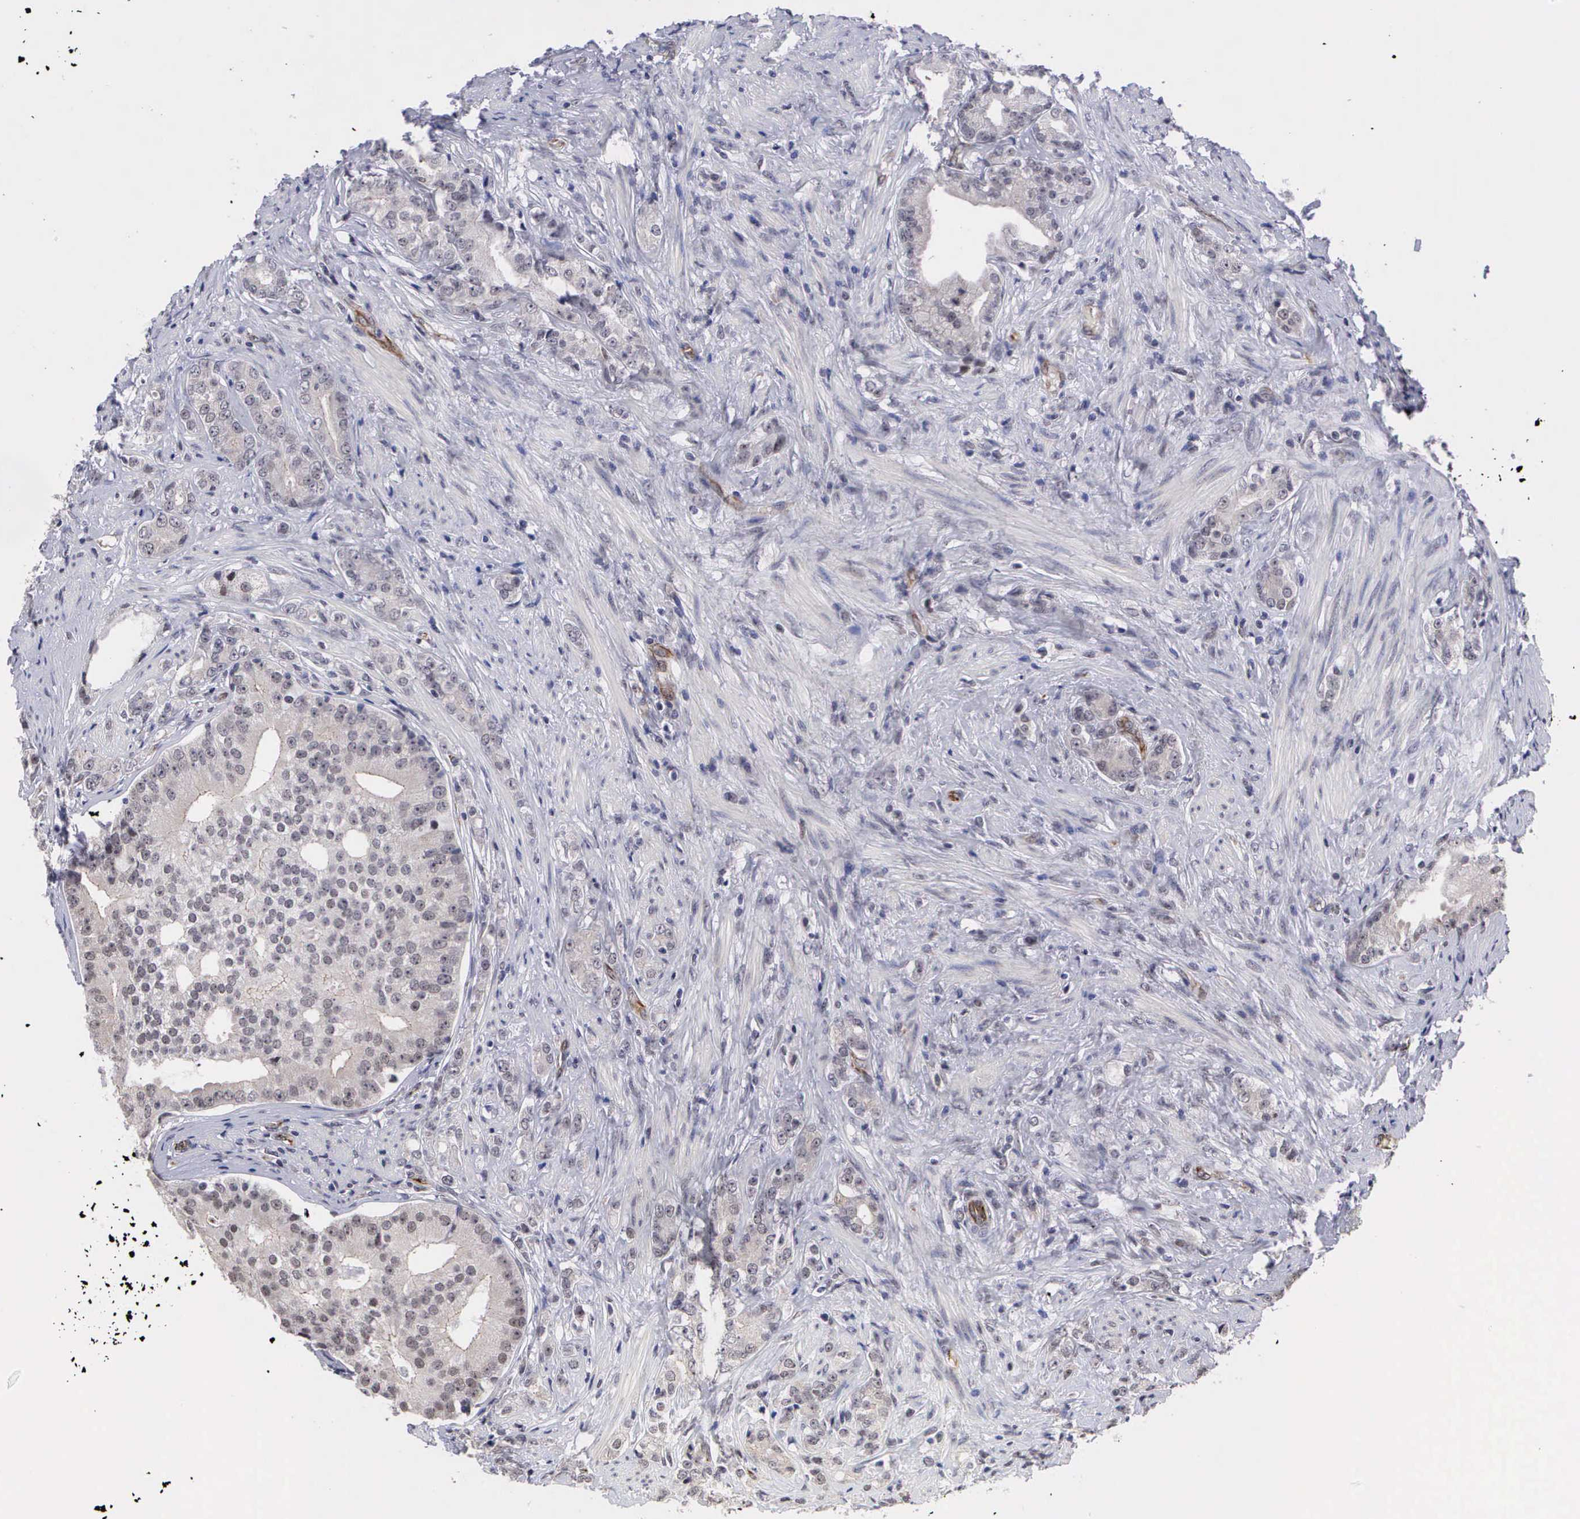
{"staining": {"intensity": "negative", "quantity": "none", "location": "none"}, "tissue": "prostate cancer", "cell_type": "Tumor cells", "image_type": "cancer", "snomed": [{"axis": "morphology", "description": "Adenocarcinoma, Medium grade"}, {"axis": "topography", "description": "Prostate"}], "caption": "Adenocarcinoma (medium-grade) (prostate) was stained to show a protein in brown. There is no significant positivity in tumor cells. (Brightfield microscopy of DAB IHC at high magnification).", "gene": "MORC2", "patient": {"sex": "male", "age": 59}}